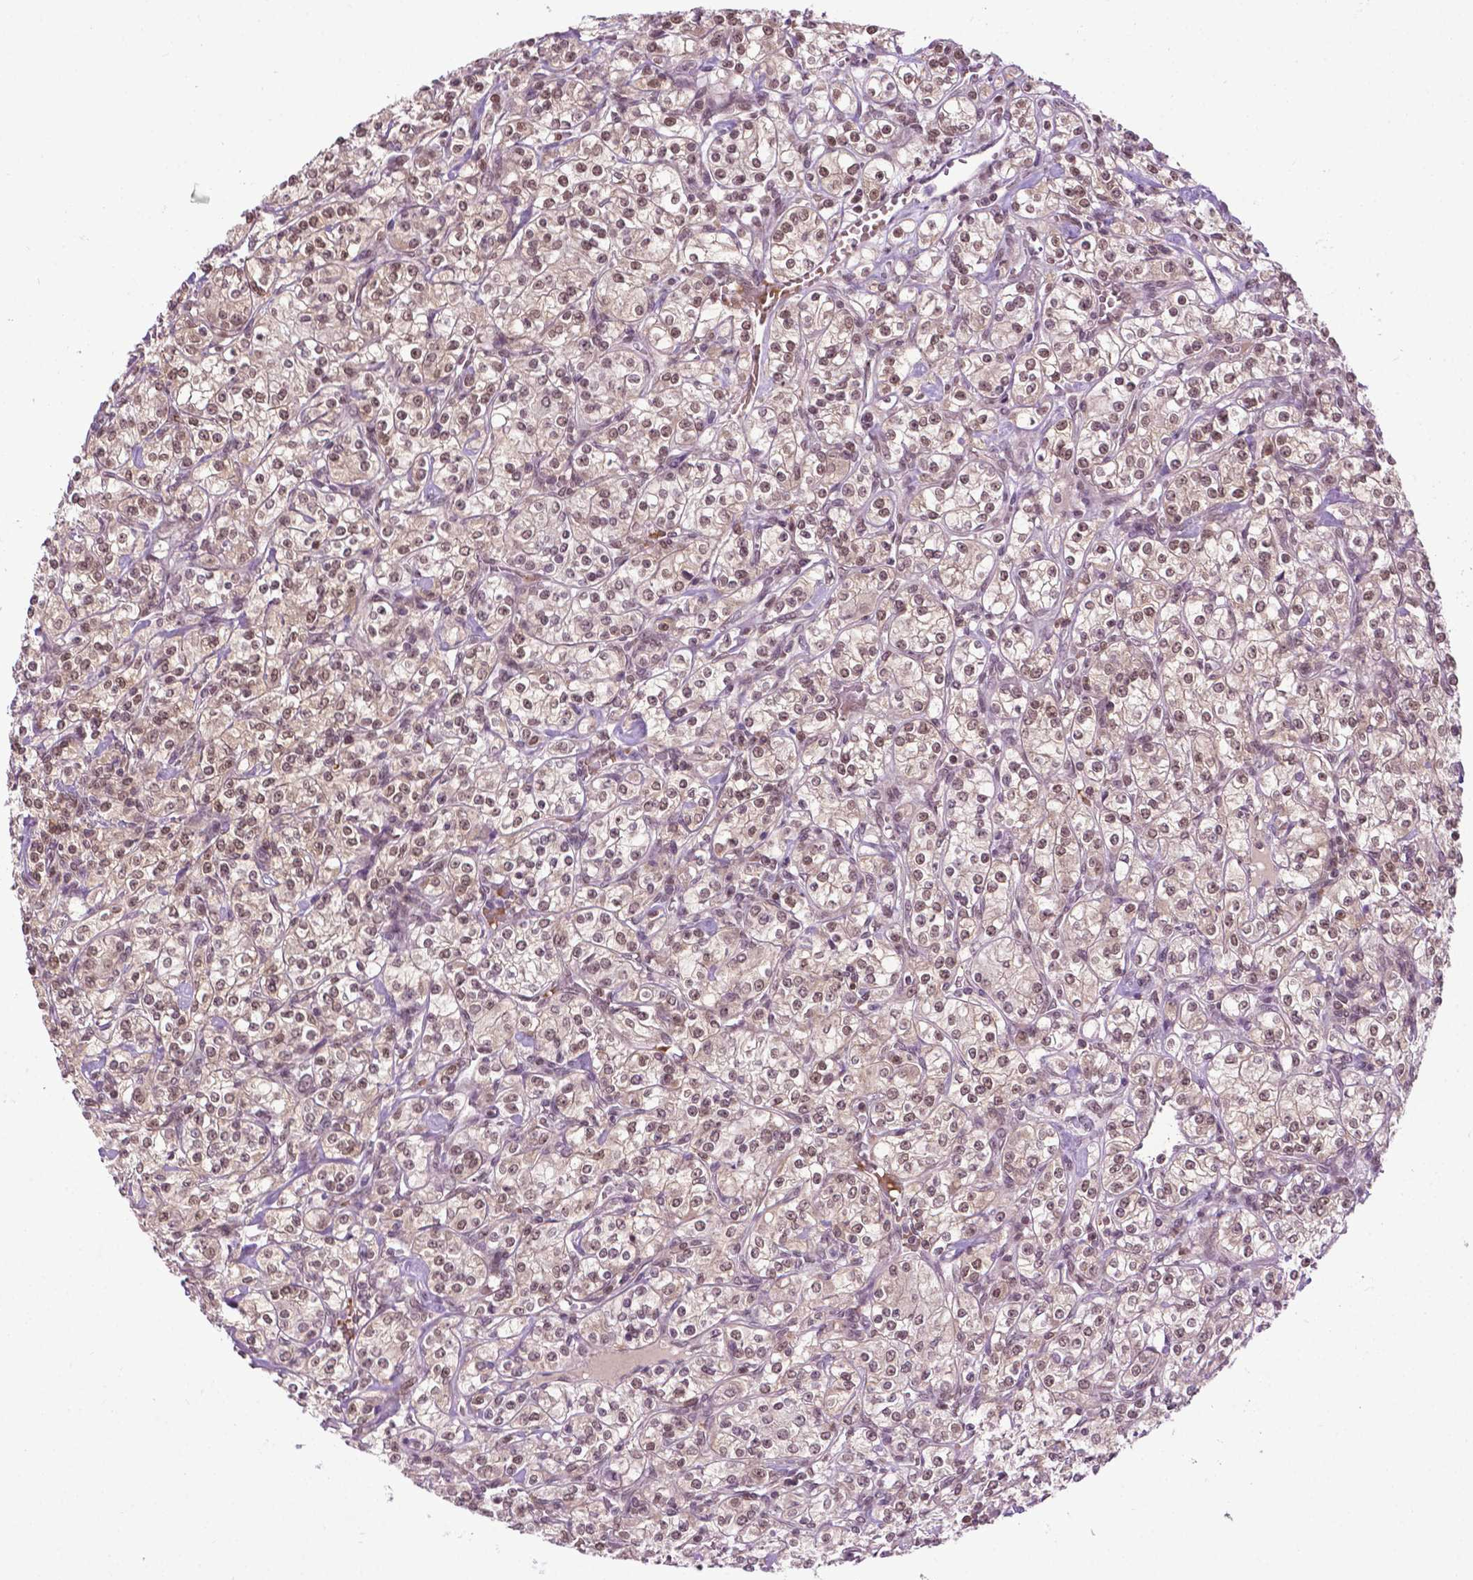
{"staining": {"intensity": "weak", "quantity": ">75%", "location": "nuclear"}, "tissue": "renal cancer", "cell_type": "Tumor cells", "image_type": "cancer", "snomed": [{"axis": "morphology", "description": "Adenocarcinoma, NOS"}, {"axis": "topography", "description": "Kidney"}], "caption": "Brown immunohistochemical staining in renal cancer demonstrates weak nuclear staining in approximately >75% of tumor cells.", "gene": "UBQLN4", "patient": {"sex": "male", "age": 77}}